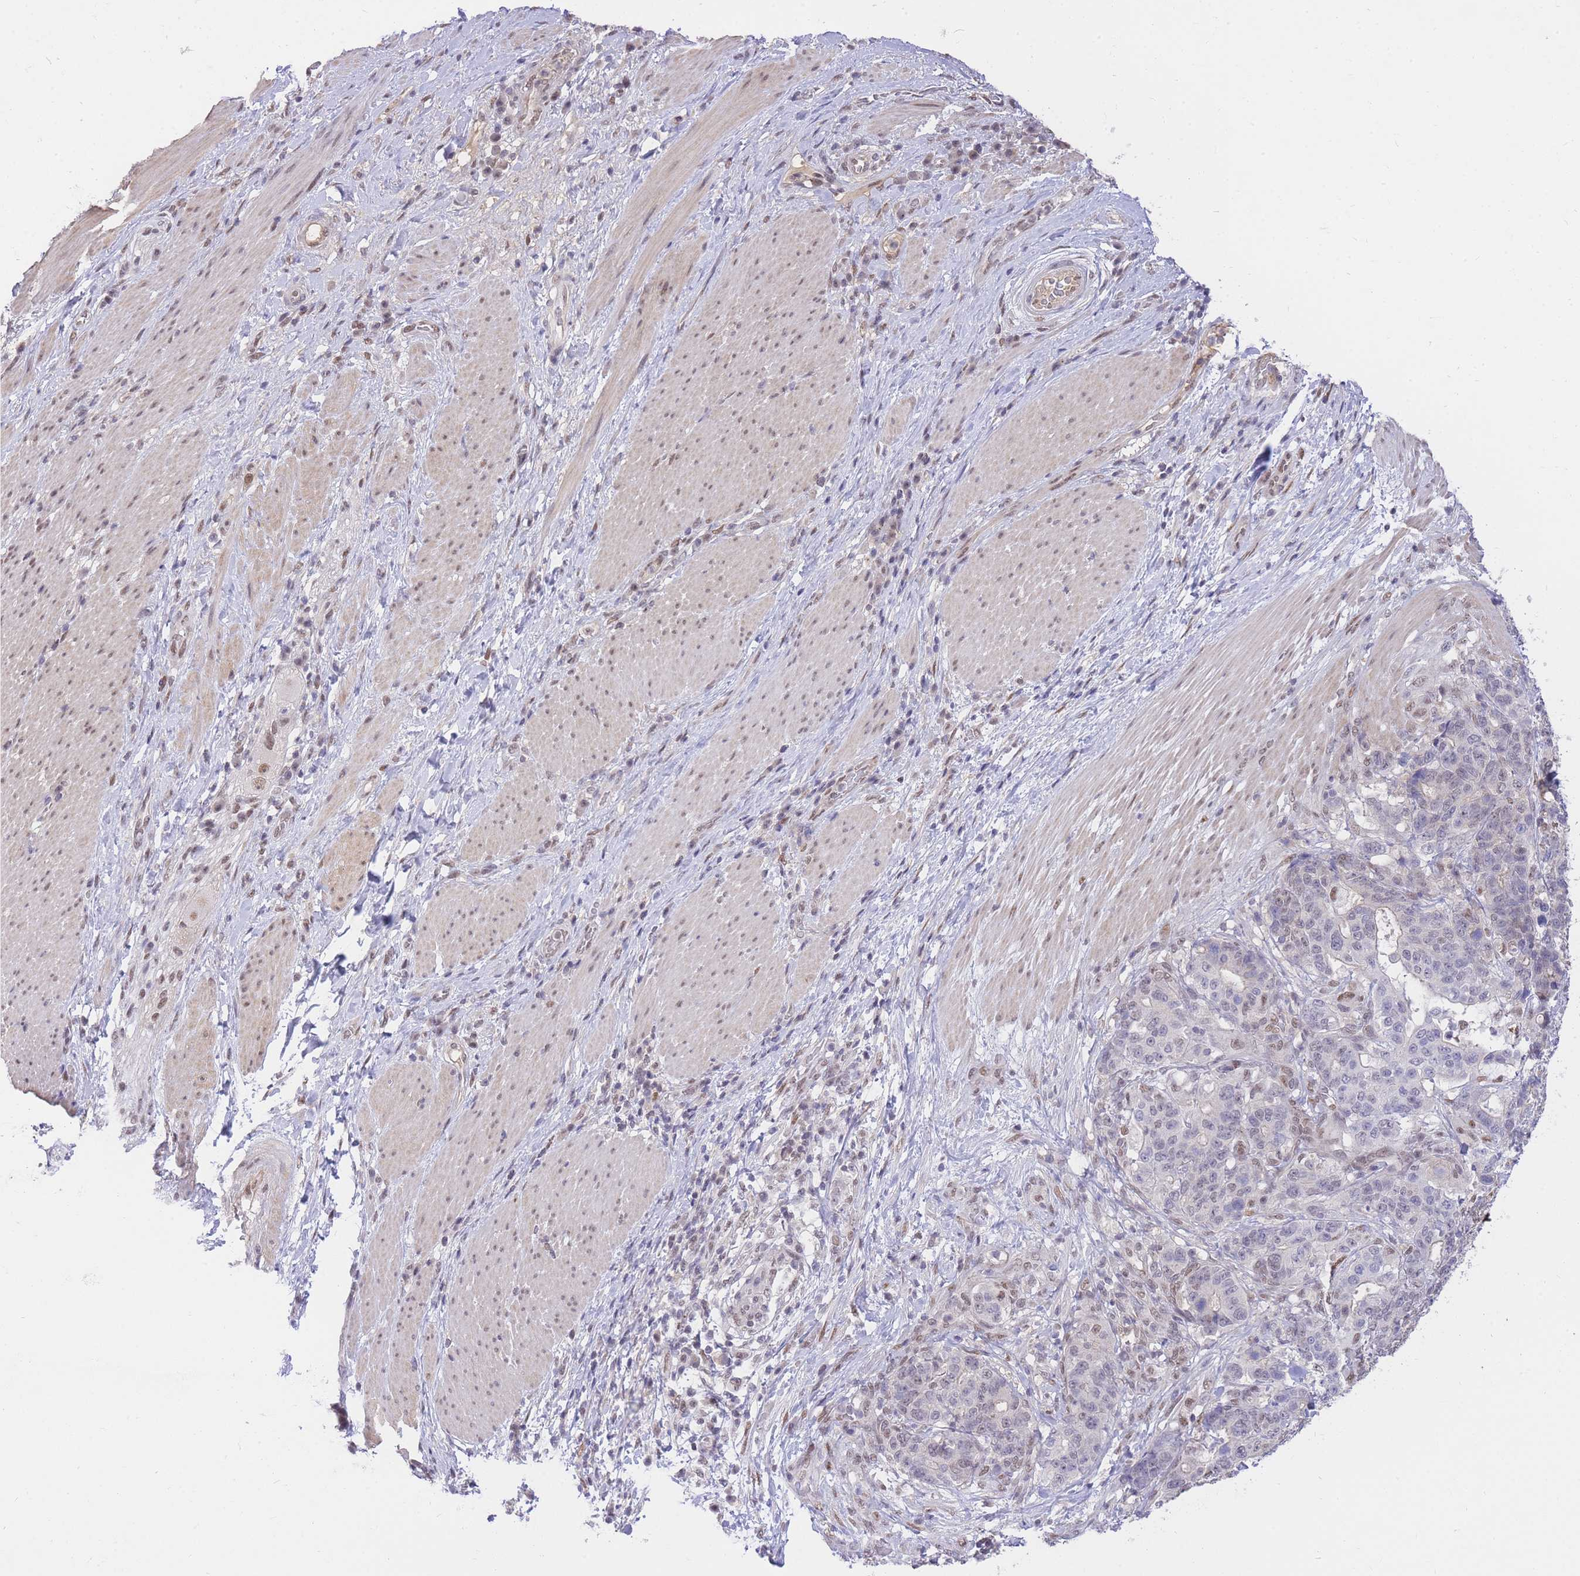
{"staining": {"intensity": "moderate", "quantity": "<25%", "location": "nuclear"}, "tissue": "stomach cancer", "cell_type": "Tumor cells", "image_type": "cancer", "snomed": [{"axis": "morphology", "description": "Normal tissue, NOS"}, {"axis": "morphology", "description": "Adenocarcinoma, NOS"}, {"axis": "topography", "description": "Stomach"}], "caption": "Stomach cancer (adenocarcinoma) tissue exhibits moderate nuclear staining in approximately <25% of tumor cells", "gene": "UBXN7", "patient": {"sex": "female", "age": 64}}